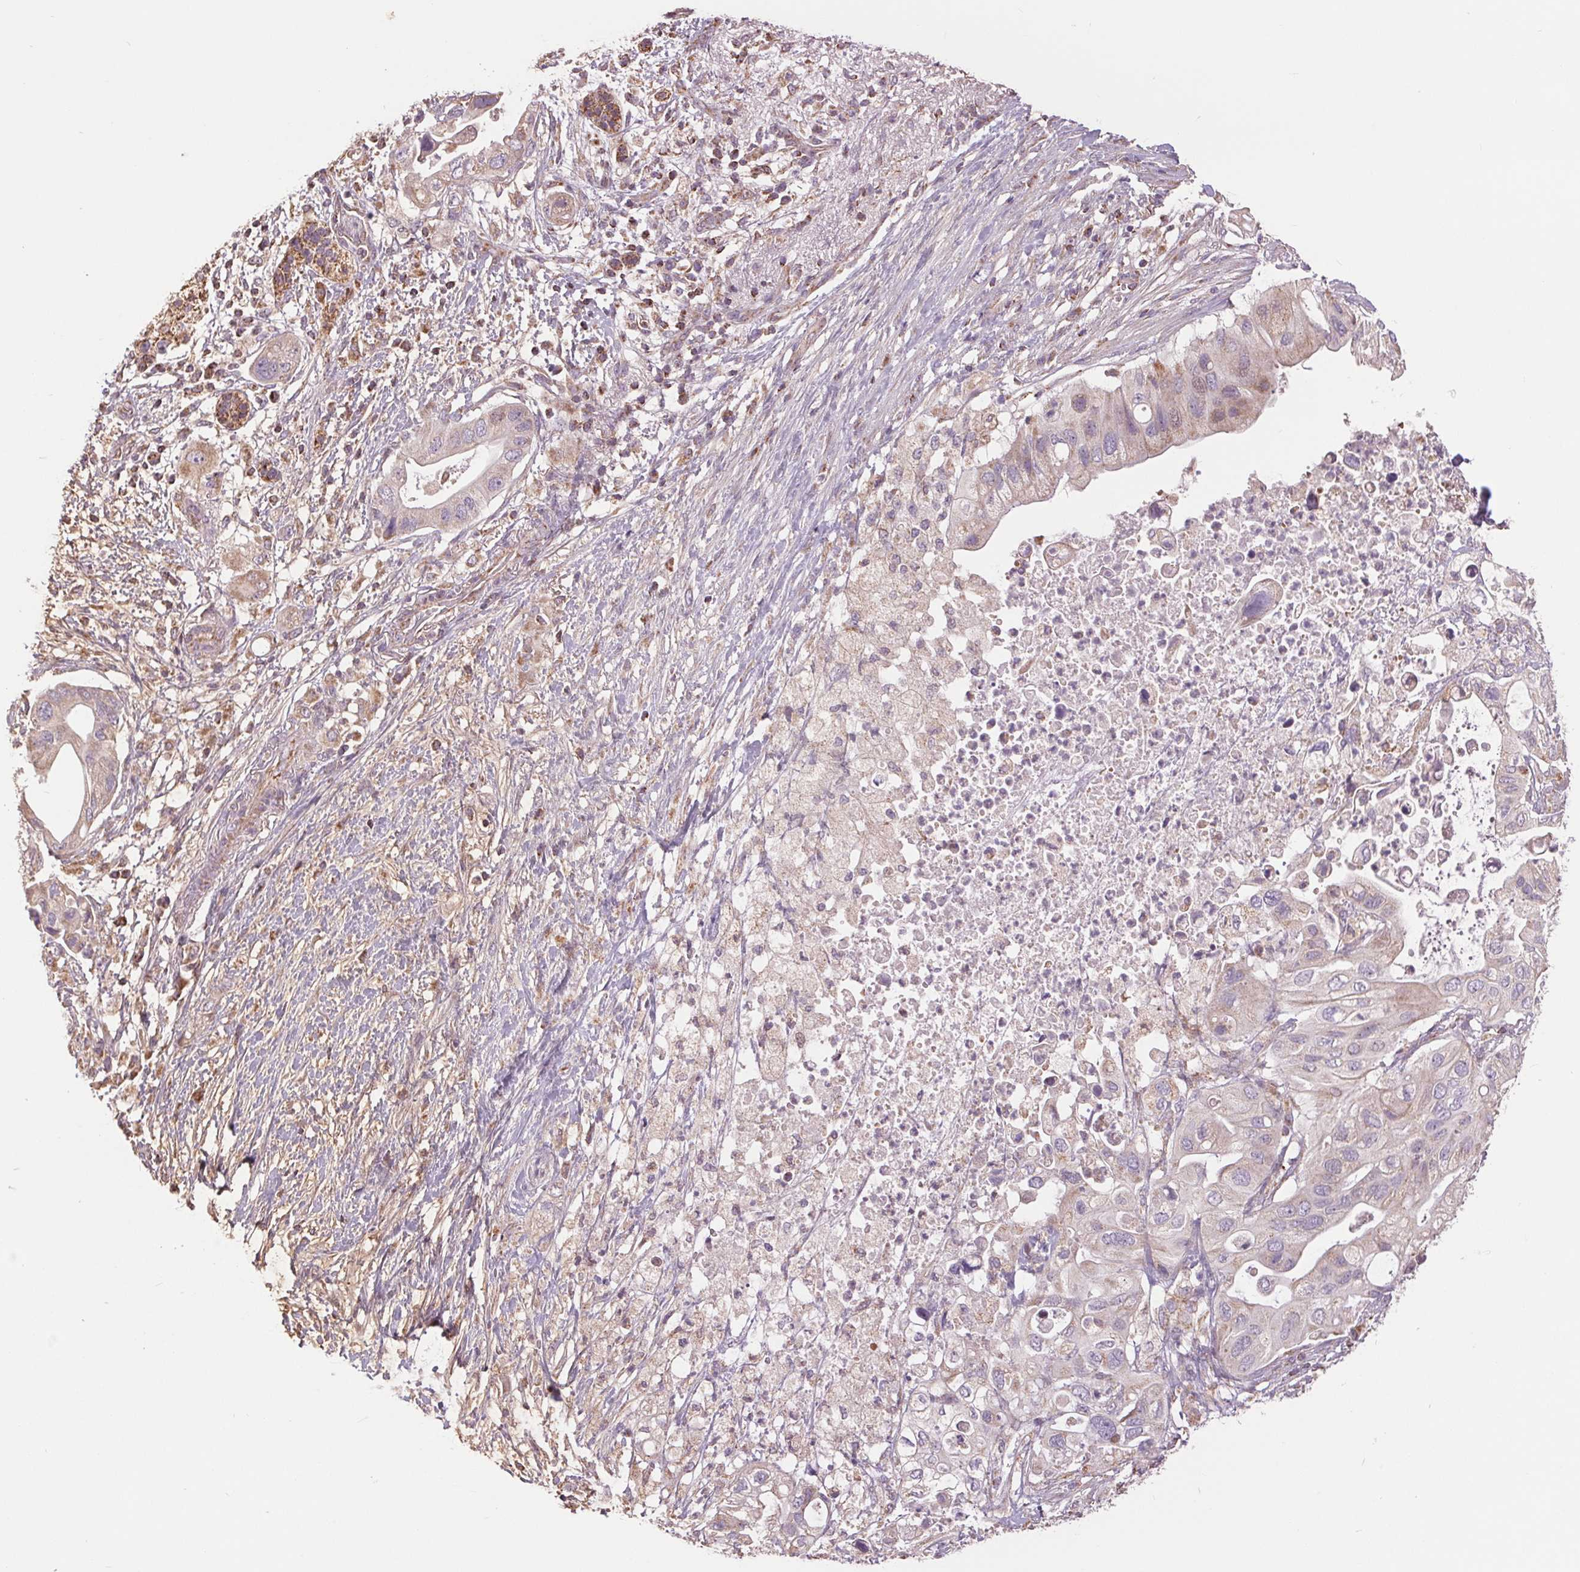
{"staining": {"intensity": "negative", "quantity": "none", "location": "none"}, "tissue": "pancreatic cancer", "cell_type": "Tumor cells", "image_type": "cancer", "snomed": [{"axis": "morphology", "description": "Adenocarcinoma, NOS"}, {"axis": "topography", "description": "Pancreas"}], "caption": "A photomicrograph of human pancreatic cancer is negative for staining in tumor cells.", "gene": "DGUOK", "patient": {"sex": "female", "age": 72}}